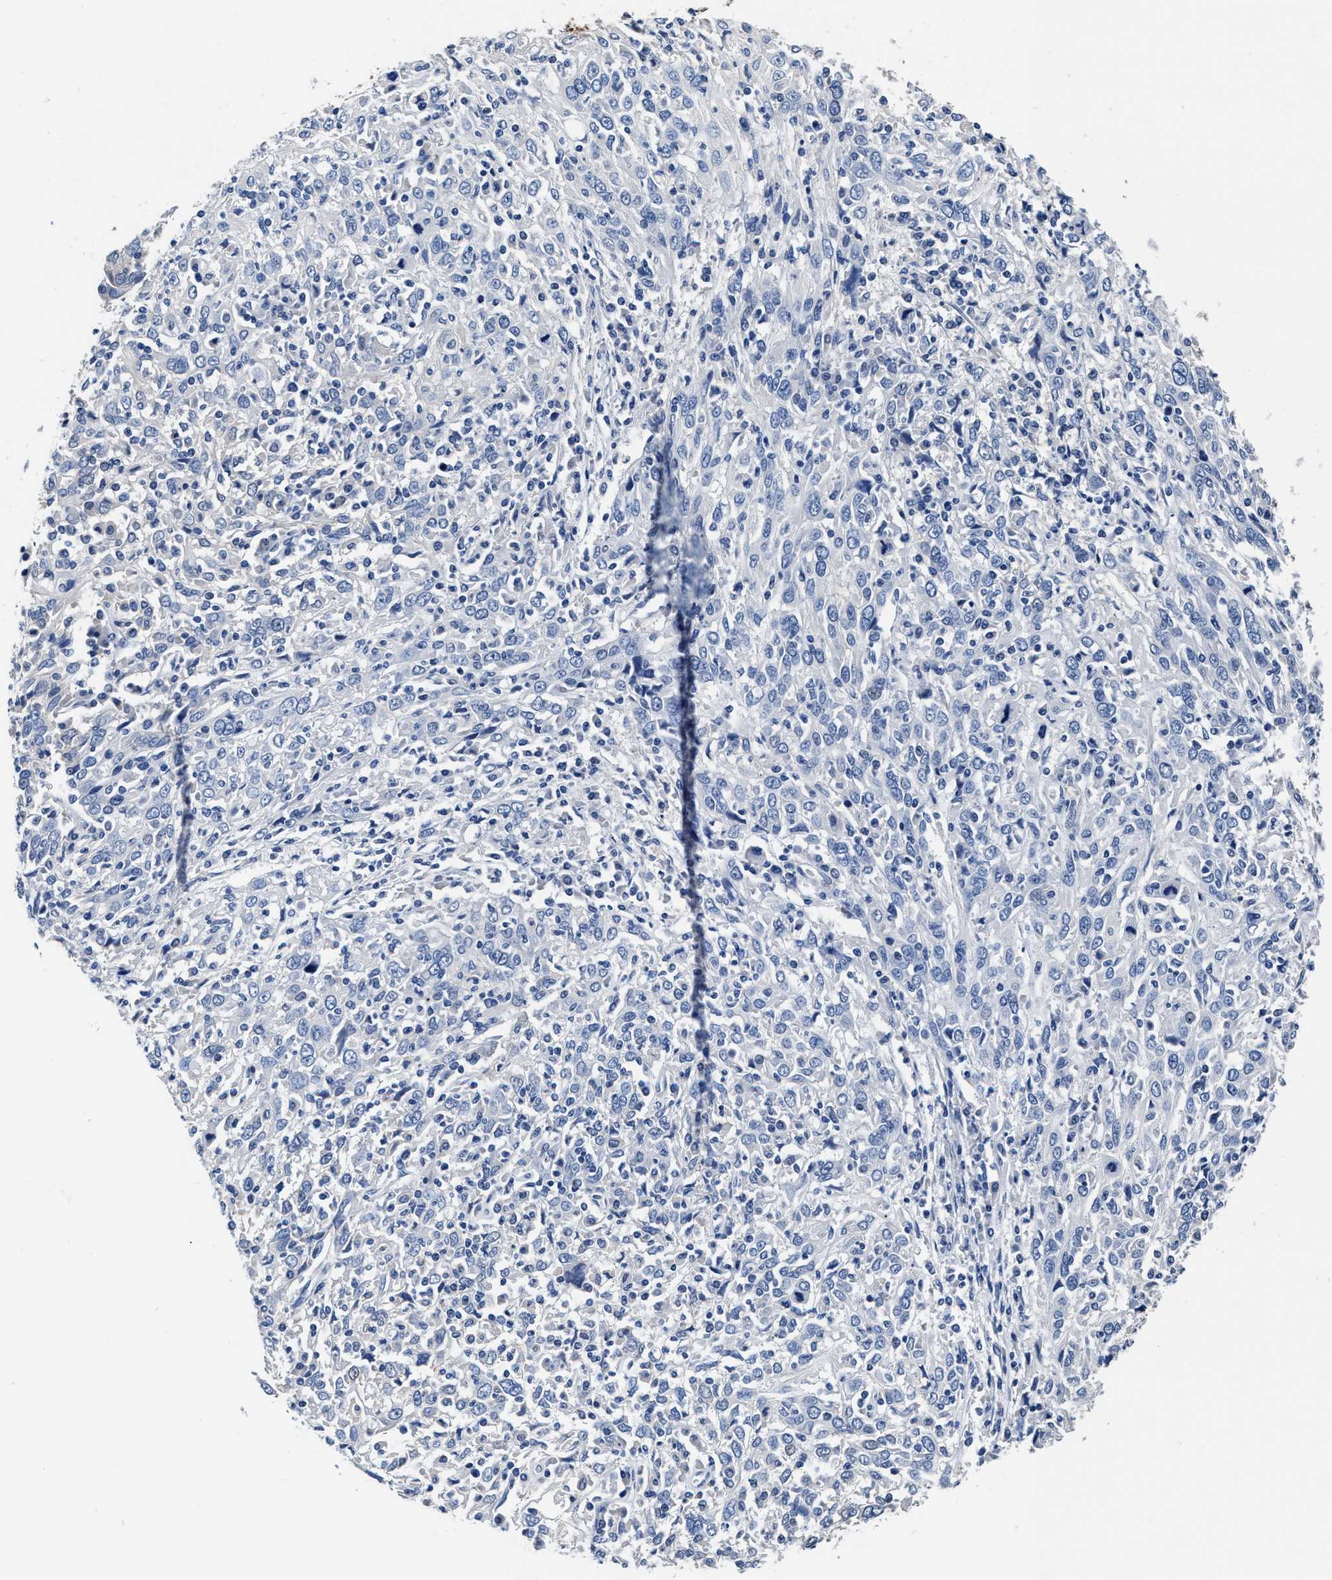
{"staining": {"intensity": "negative", "quantity": "none", "location": "none"}, "tissue": "cervical cancer", "cell_type": "Tumor cells", "image_type": "cancer", "snomed": [{"axis": "morphology", "description": "Squamous cell carcinoma, NOS"}, {"axis": "topography", "description": "Cervix"}], "caption": "This is a photomicrograph of IHC staining of cervical cancer (squamous cell carcinoma), which shows no staining in tumor cells.", "gene": "GSTM1", "patient": {"sex": "female", "age": 46}}